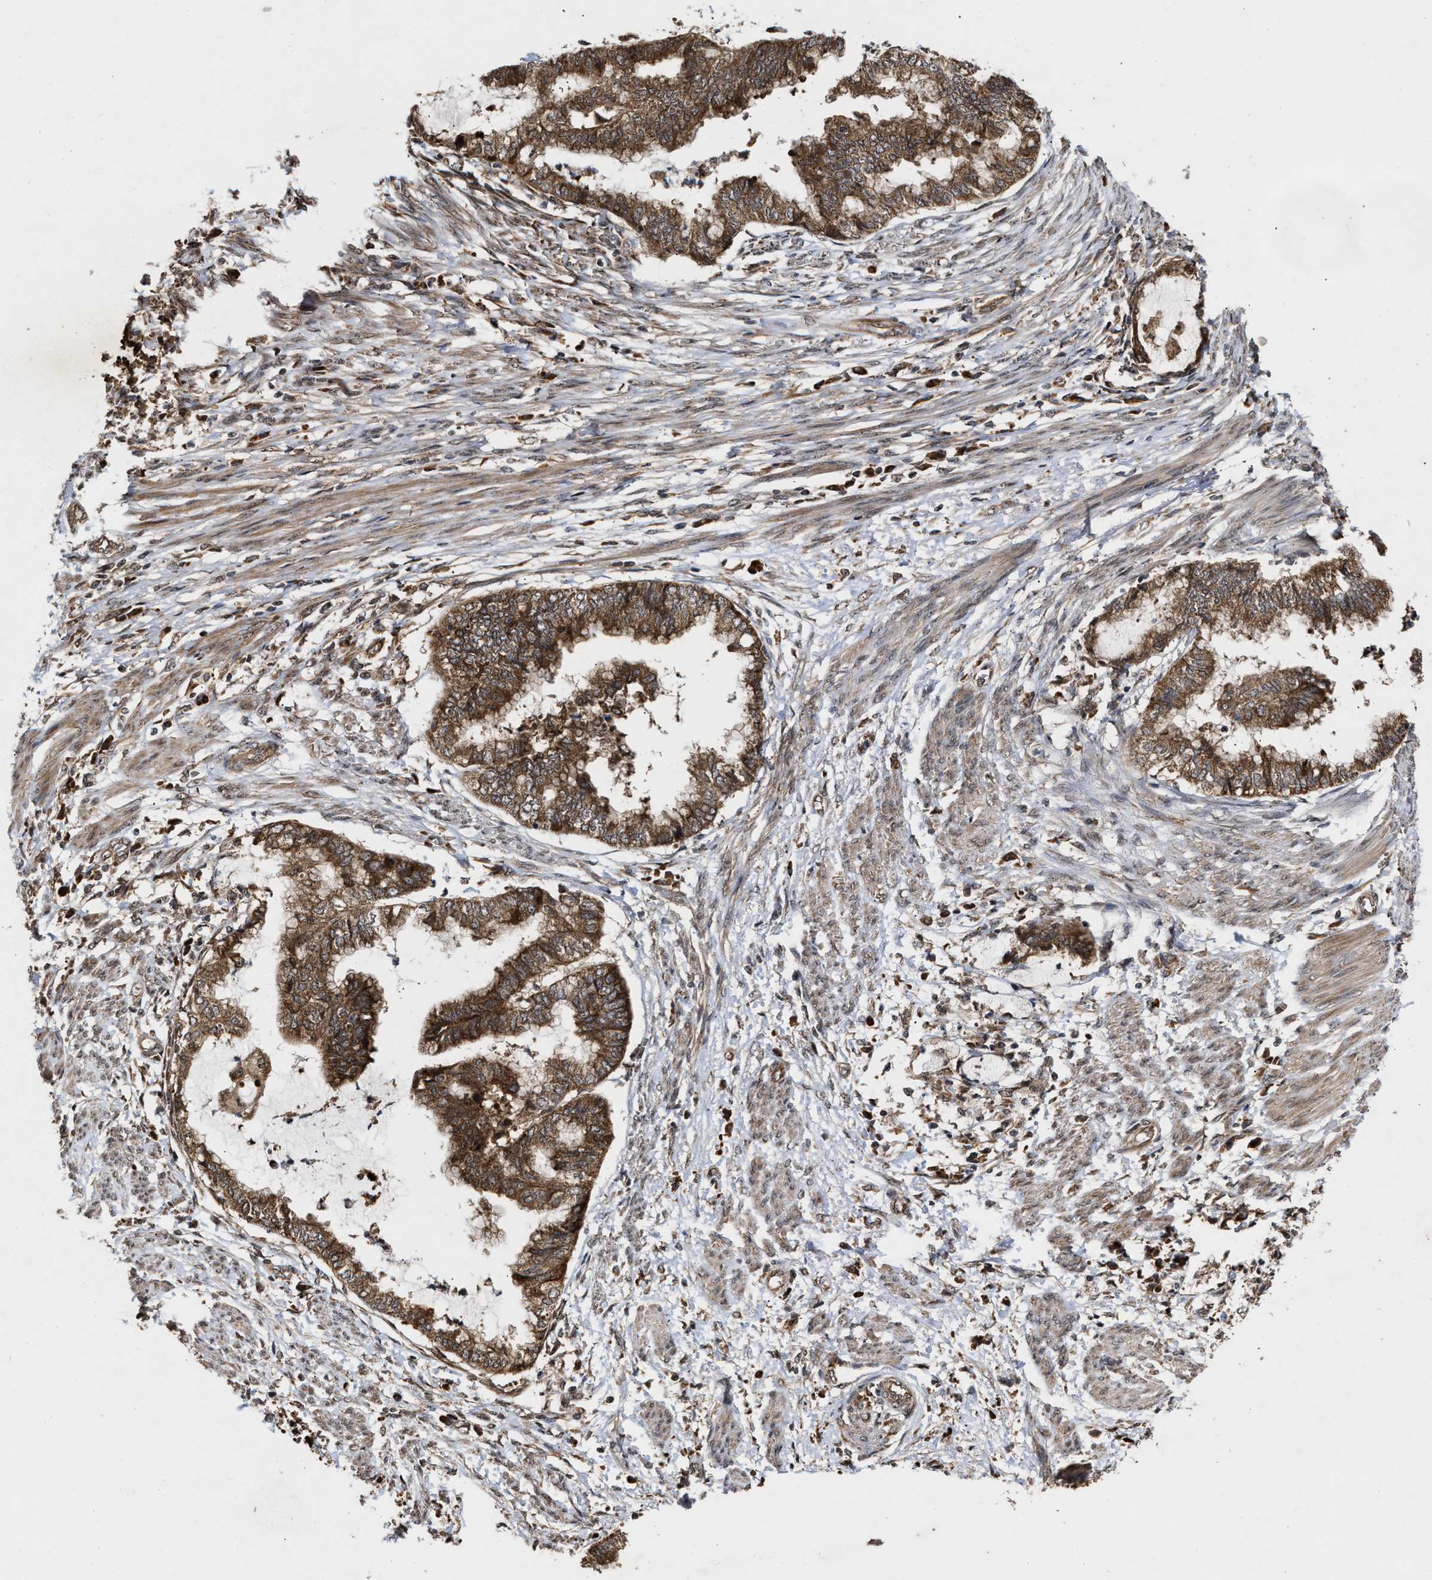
{"staining": {"intensity": "moderate", "quantity": ">75%", "location": "cytoplasmic/membranous"}, "tissue": "endometrial cancer", "cell_type": "Tumor cells", "image_type": "cancer", "snomed": [{"axis": "morphology", "description": "Necrosis, NOS"}, {"axis": "morphology", "description": "Adenocarcinoma, NOS"}, {"axis": "topography", "description": "Endometrium"}], "caption": "Immunohistochemistry of human endometrial adenocarcinoma demonstrates medium levels of moderate cytoplasmic/membranous positivity in about >75% of tumor cells. (Stains: DAB (3,3'-diaminobenzidine) in brown, nuclei in blue, Microscopy: brightfield microscopy at high magnification).", "gene": "CFLAR", "patient": {"sex": "female", "age": 79}}